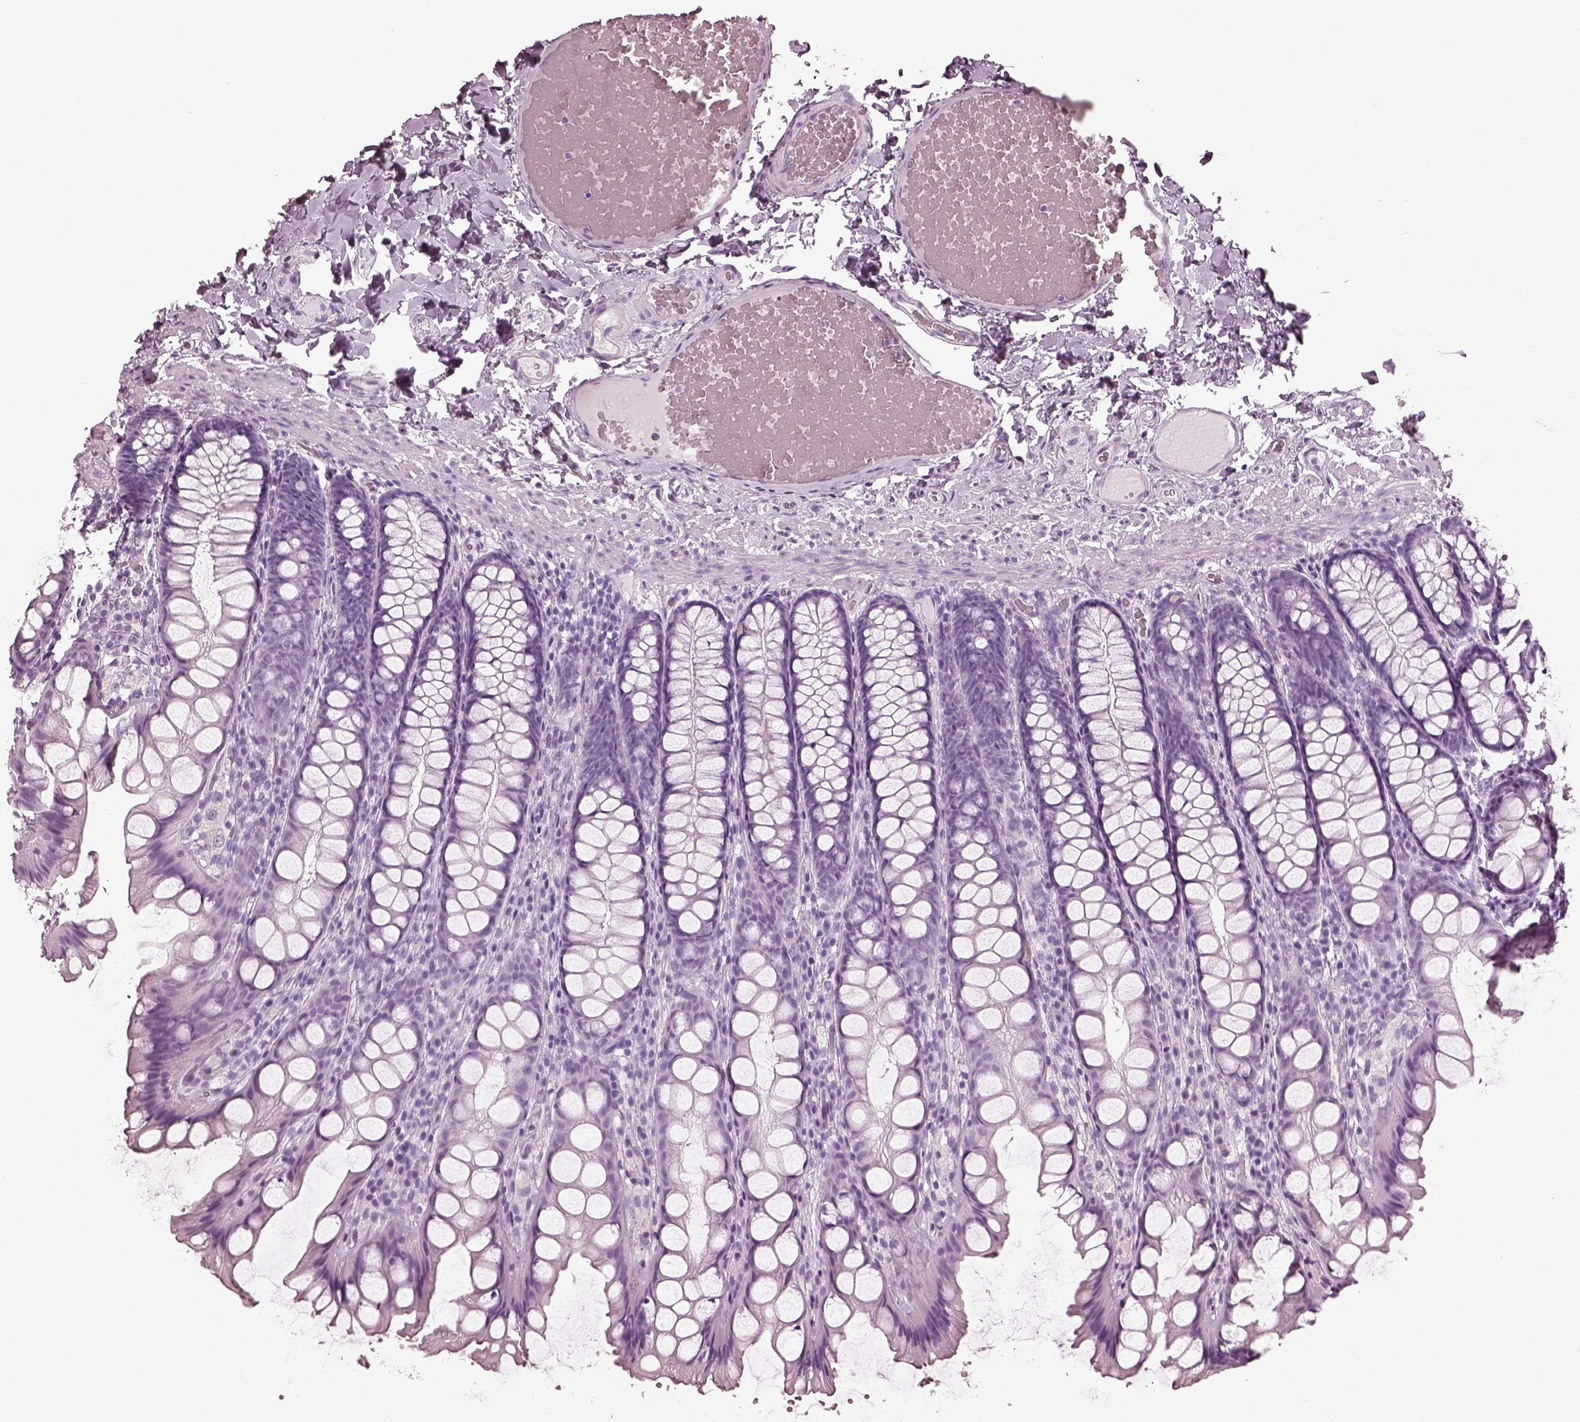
{"staining": {"intensity": "negative", "quantity": "none", "location": "none"}, "tissue": "colon", "cell_type": "Endothelial cells", "image_type": "normal", "snomed": [{"axis": "morphology", "description": "Normal tissue, NOS"}, {"axis": "topography", "description": "Colon"}], "caption": "High magnification brightfield microscopy of benign colon stained with DAB (brown) and counterstained with hematoxylin (blue): endothelial cells show no significant positivity.", "gene": "FABP9", "patient": {"sex": "male", "age": 47}}